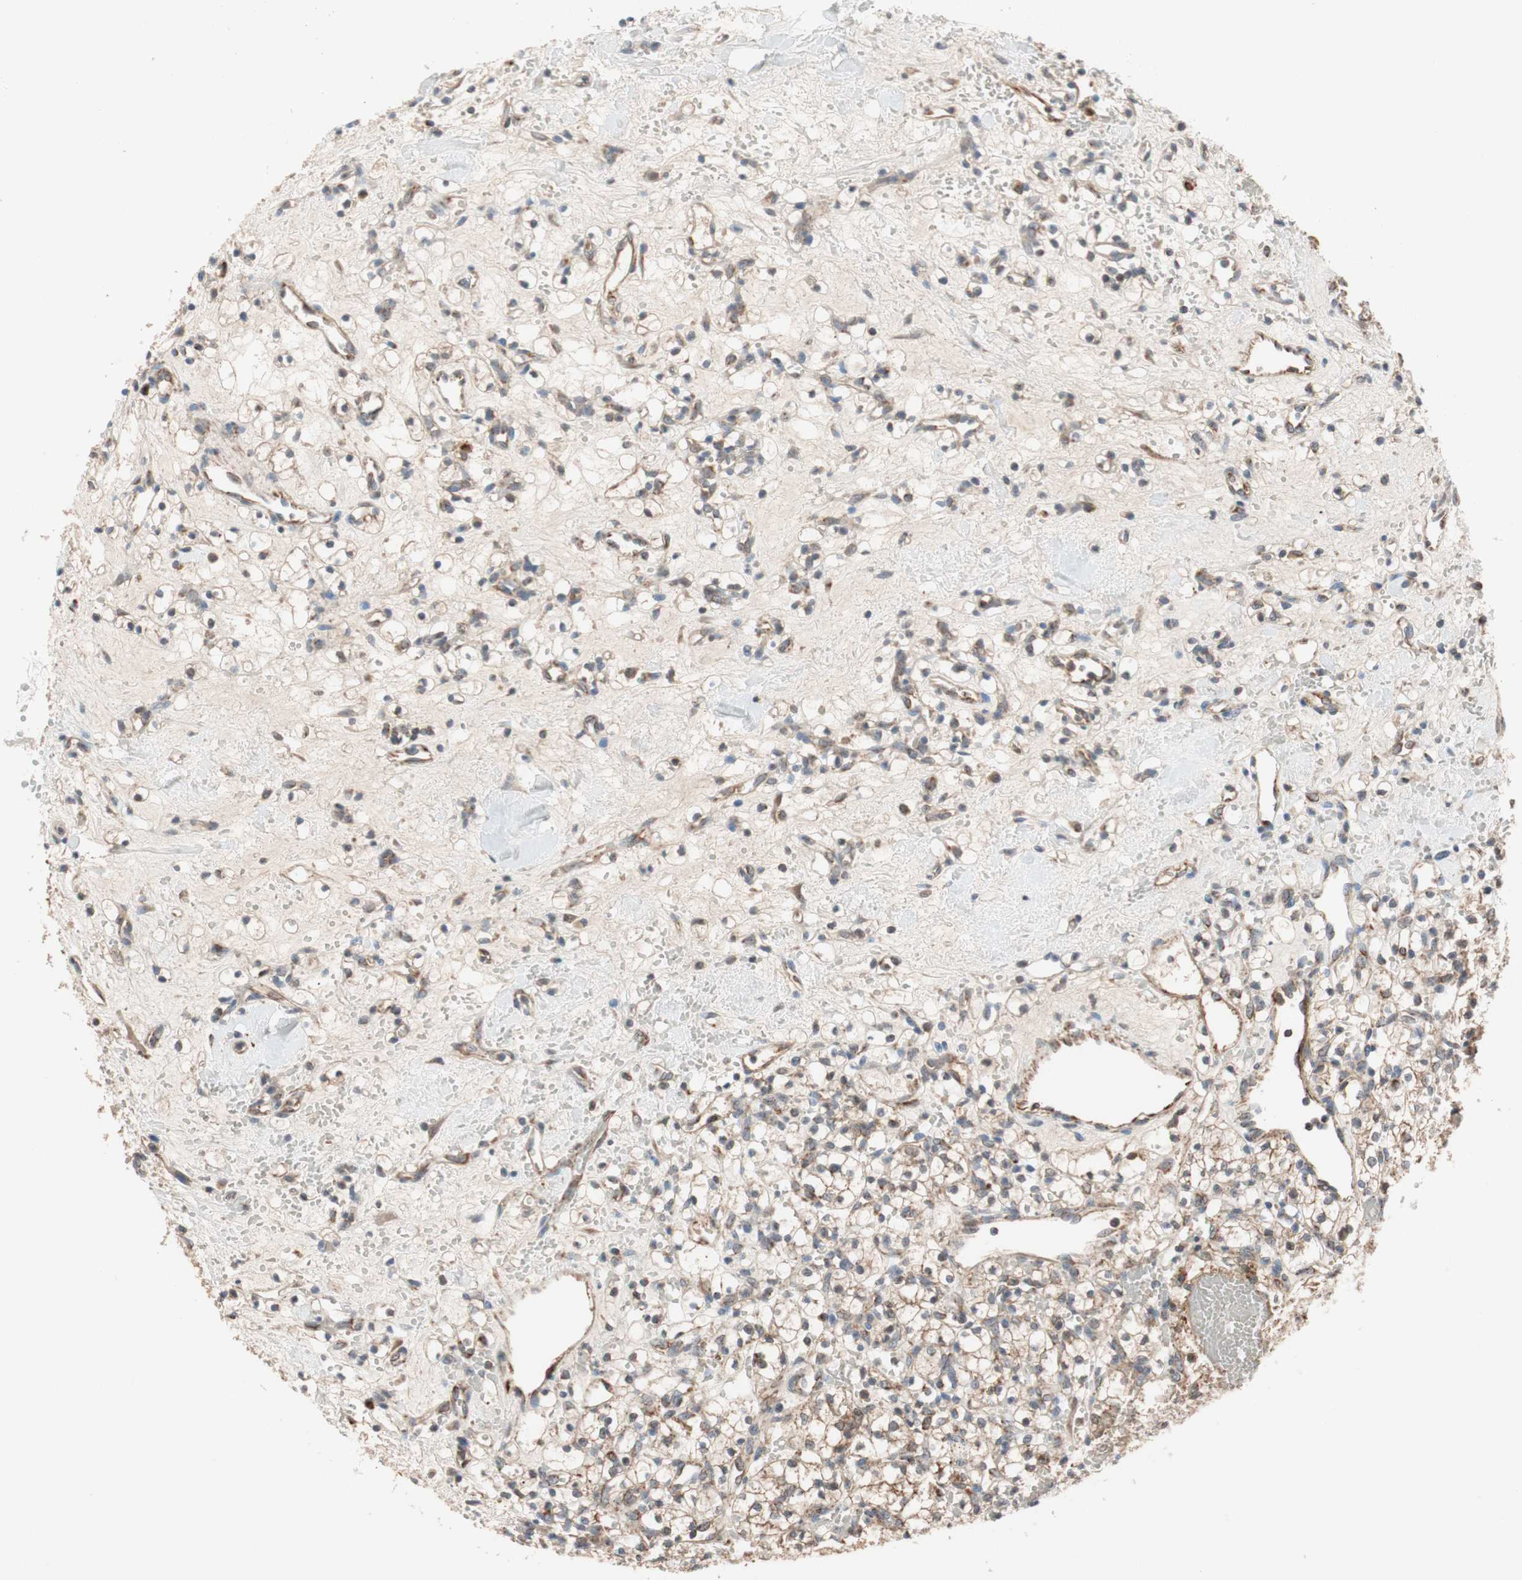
{"staining": {"intensity": "moderate", "quantity": ">75%", "location": "cytoplasmic/membranous"}, "tissue": "renal cancer", "cell_type": "Tumor cells", "image_type": "cancer", "snomed": [{"axis": "morphology", "description": "Adenocarcinoma, NOS"}, {"axis": "topography", "description": "Kidney"}], "caption": "Renal cancer (adenocarcinoma) stained with a protein marker demonstrates moderate staining in tumor cells.", "gene": "PITRM1", "patient": {"sex": "female", "age": 60}}